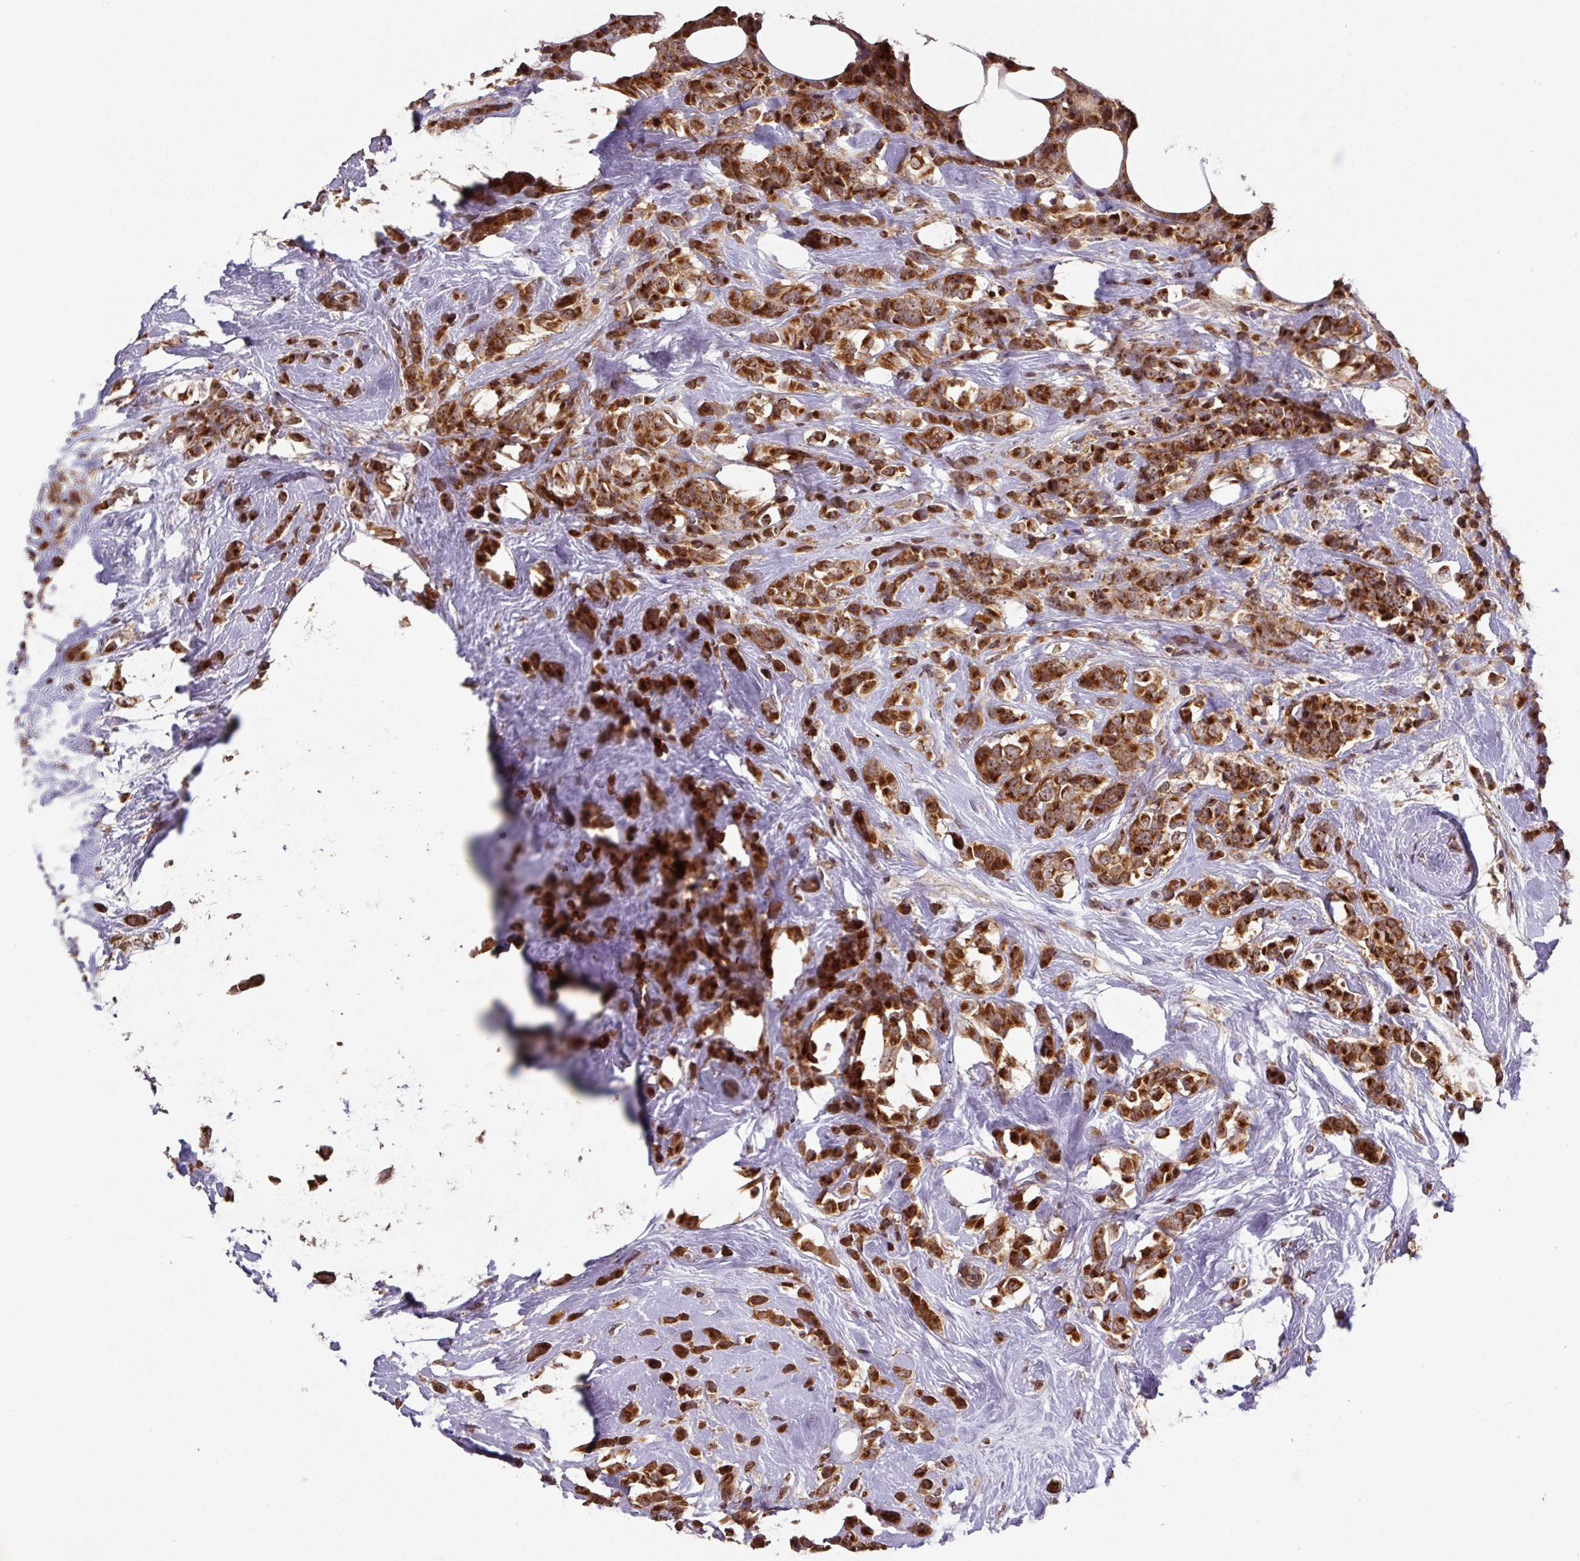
{"staining": {"intensity": "strong", "quantity": ">75%", "location": "cytoplasmic/membranous"}, "tissue": "breast cancer", "cell_type": "Tumor cells", "image_type": "cancer", "snomed": [{"axis": "morphology", "description": "Duct carcinoma"}, {"axis": "topography", "description": "Breast"}], "caption": "Human breast cancer (intraductal carcinoma) stained with a brown dye demonstrates strong cytoplasmic/membranous positive positivity in approximately >75% of tumor cells.", "gene": "MRRF", "patient": {"sex": "female", "age": 80}}